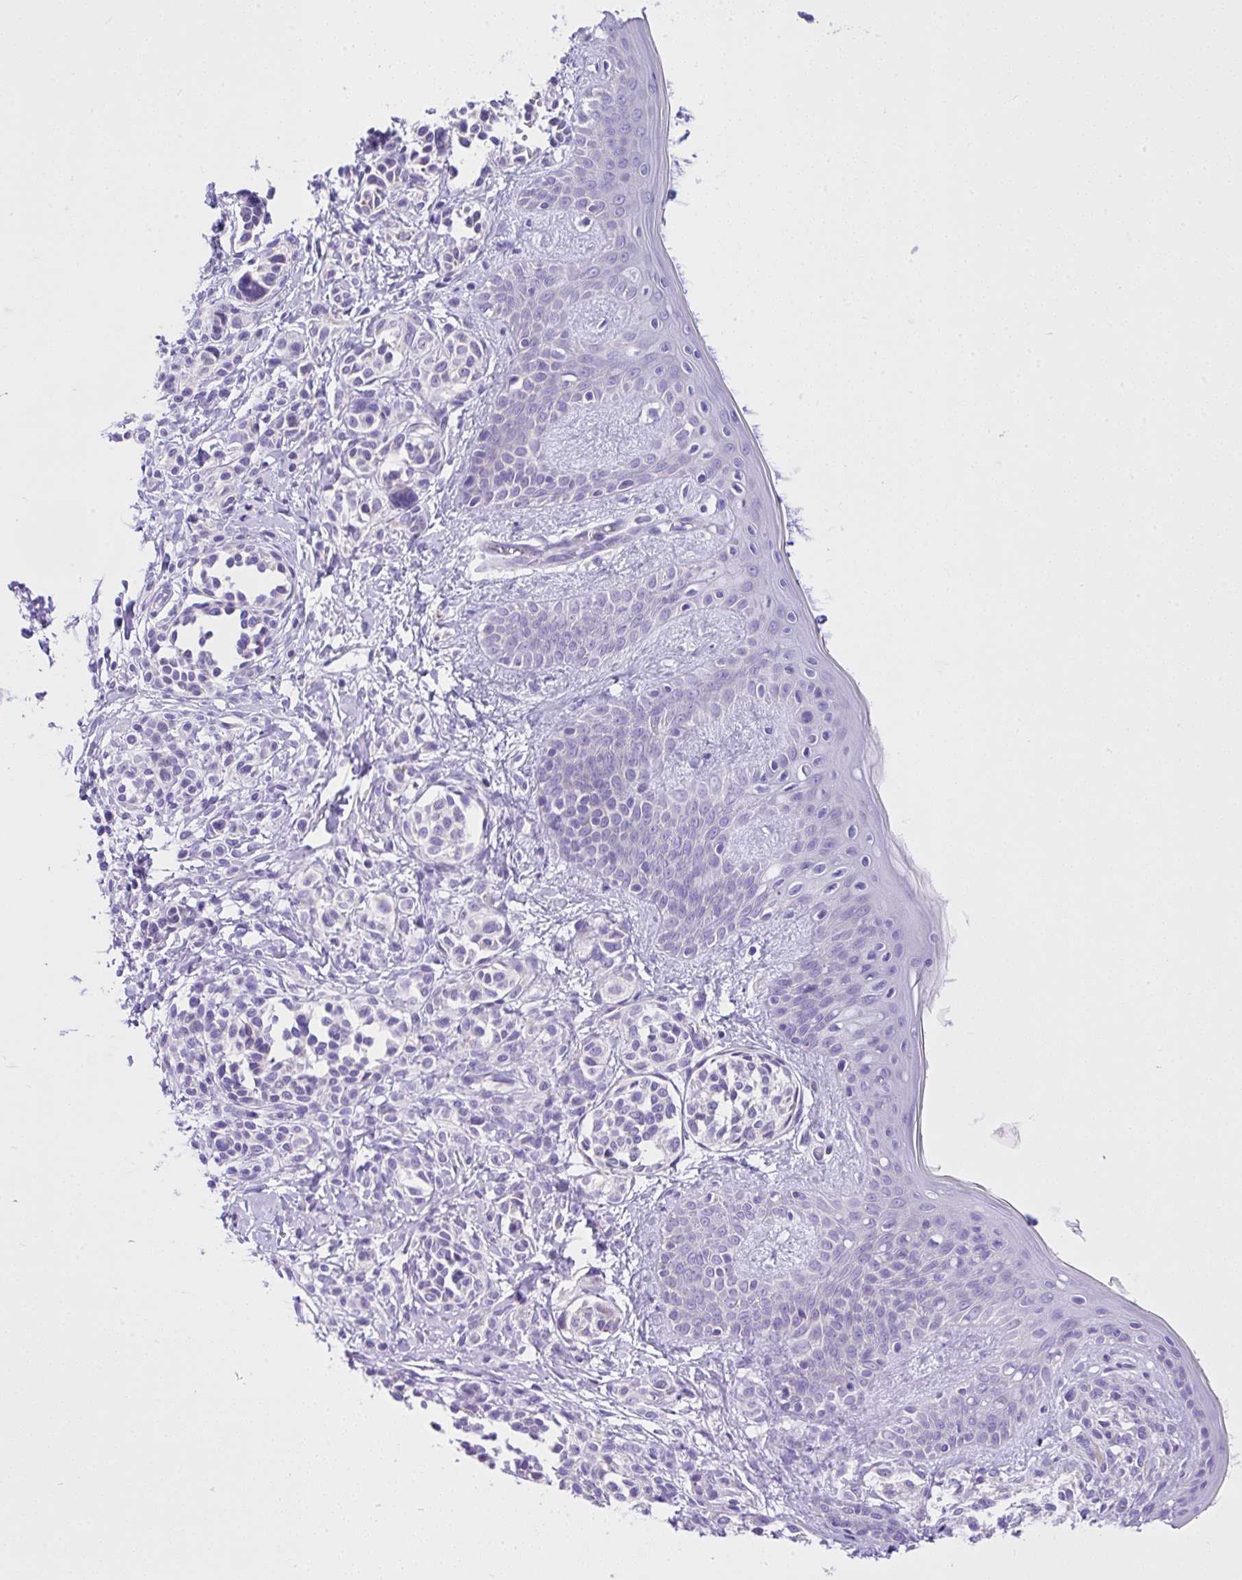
{"staining": {"intensity": "negative", "quantity": "none", "location": "none"}, "tissue": "skin", "cell_type": "Fibroblasts", "image_type": "normal", "snomed": [{"axis": "morphology", "description": "Normal tissue, NOS"}, {"axis": "topography", "description": "Skin"}], "caption": "The IHC histopathology image has no significant positivity in fibroblasts of skin. (DAB immunohistochemistry visualized using brightfield microscopy, high magnification).", "gene": "SLC13A1", "patient": {"sex": "male", "age": 16}}